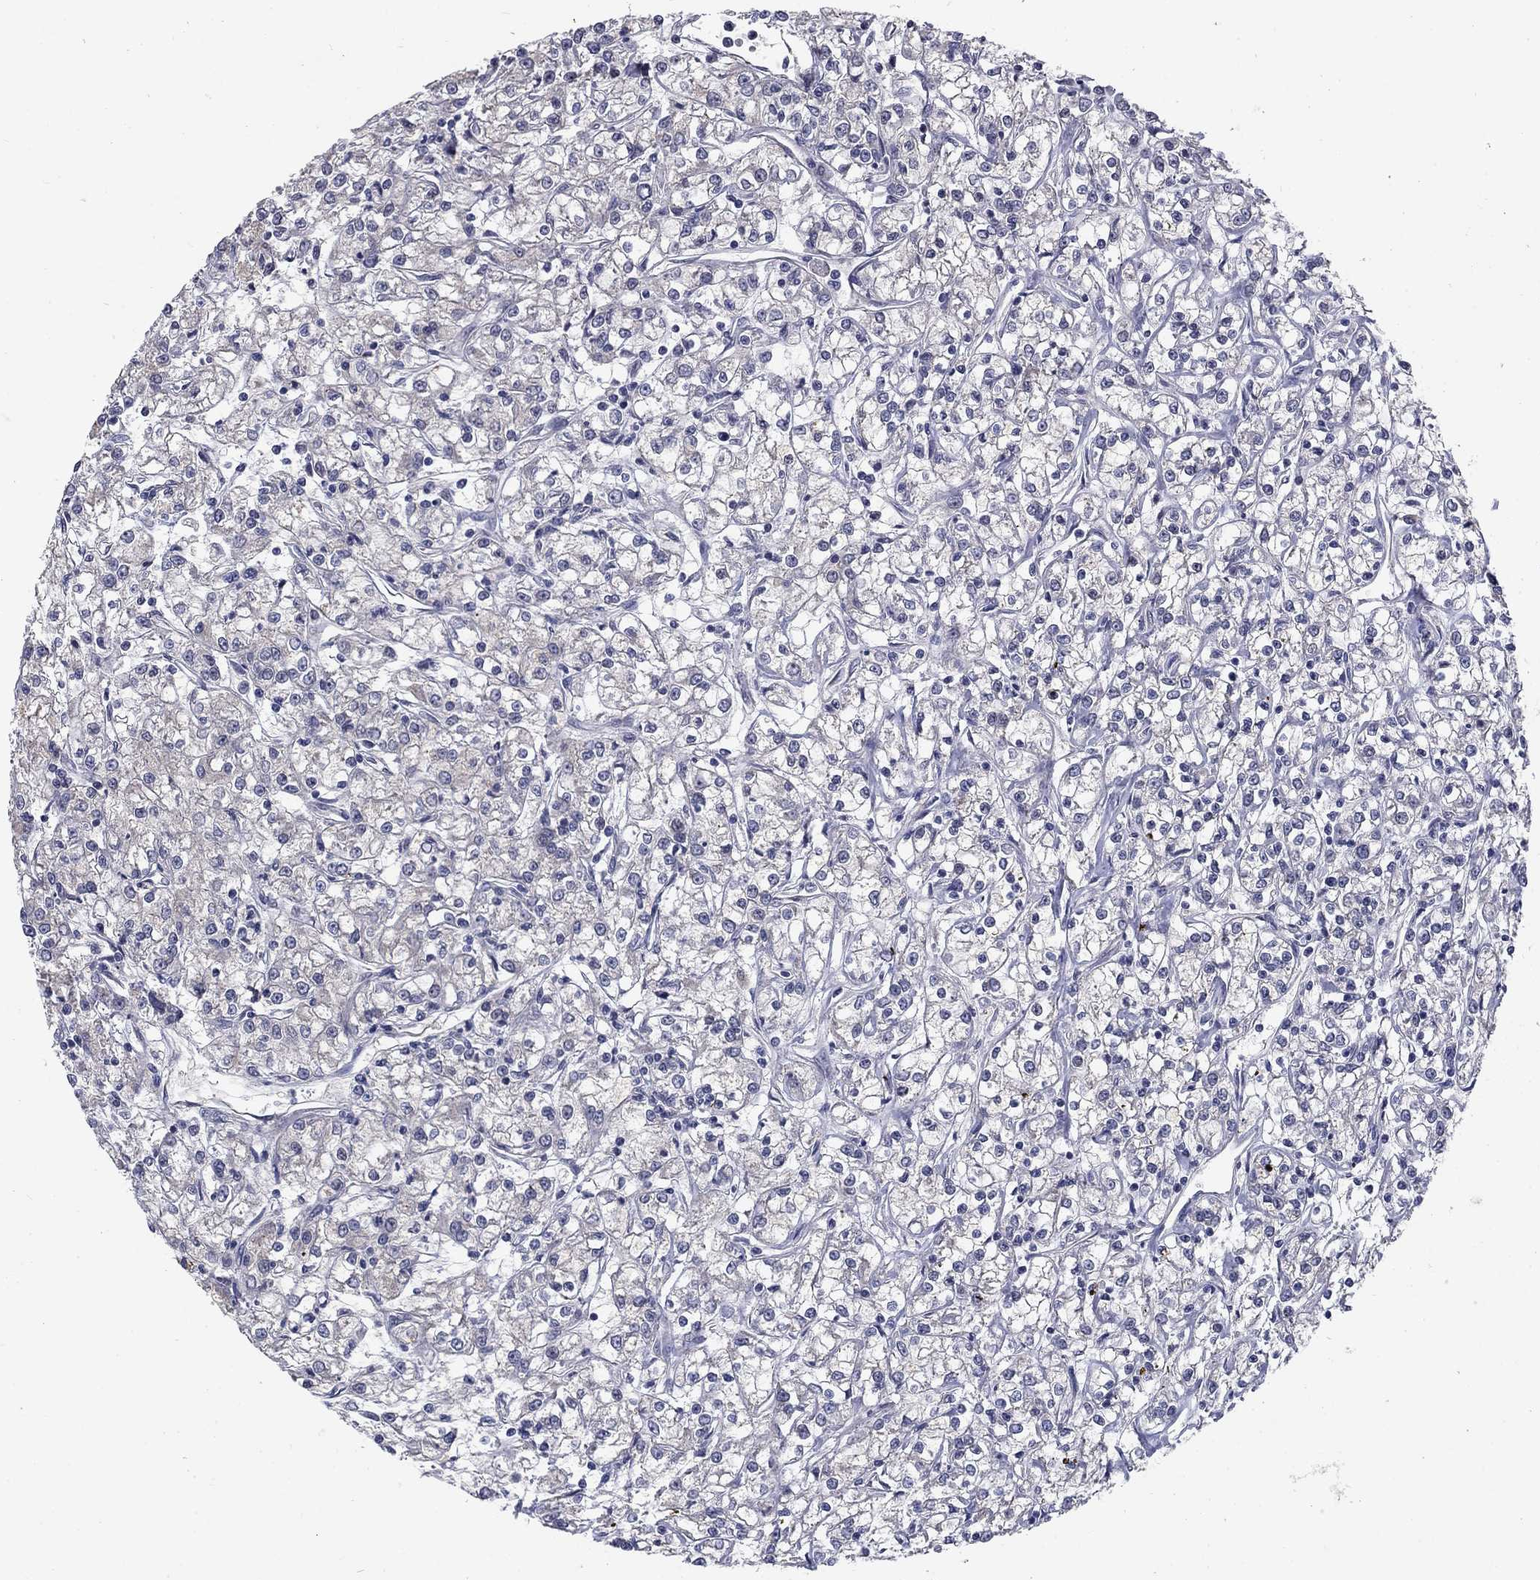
{"staining": {"intensity": "negative", "quantity": "none", "location": "none"}, "tissue": "renal cancer", "cell_type": "Tumor cells", "image_type": "cancer", "snomed": [{"axis": "morphology", "description": "Adenocarcinoma, NOS"}, {"axis": "topography", "description": "Kidney"}], "caption": "An immunohistochemistry (IHC) micrograph of renal cancer is shown. There is no staining in tumor cells of renal cancer.", "gene": "FAM3B", "patient": {"sex": "female", "age": 59}}